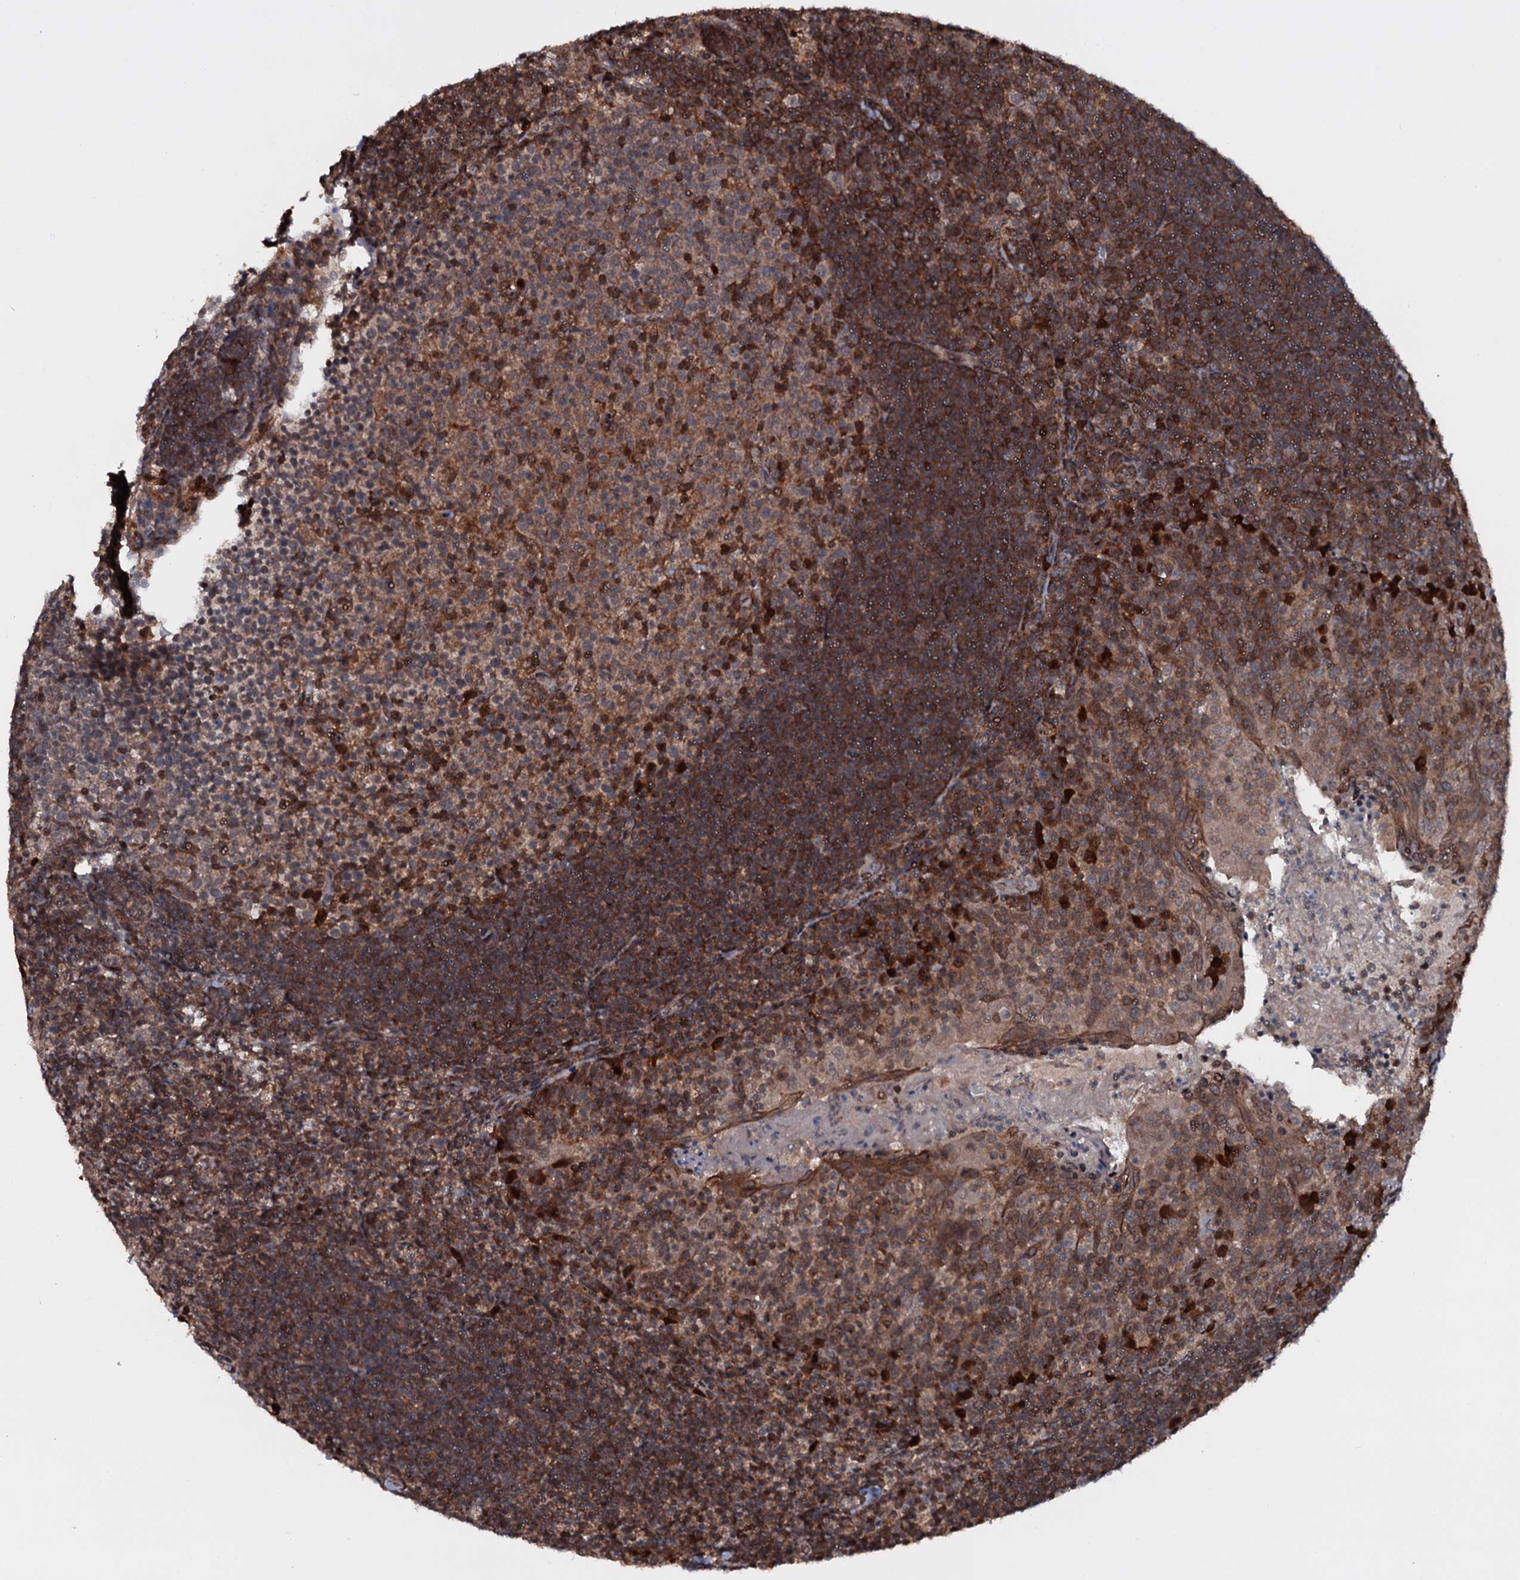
{"staining": {"intensity": "moderate", "quantity": "<25%", "location": "cytoplasmic/membranous"}, "tissue": "tonsil", "cell_type": "Germinal center cells", "image_type": "normal", "snomed": [{"axis": "morphology", "description": "Normal tissue, NOS"}, {"axis": "topography", "description": "Tonsil"}], "caption": "There is low levels of moderate cytoplasmic/membranous staining in germinal center cells of unremarkable tonsil, as demonstrated by immunohistochemical staining (brown color).", "gene": "HDDC3", "patient": {"sex": "female", "age": 10}}